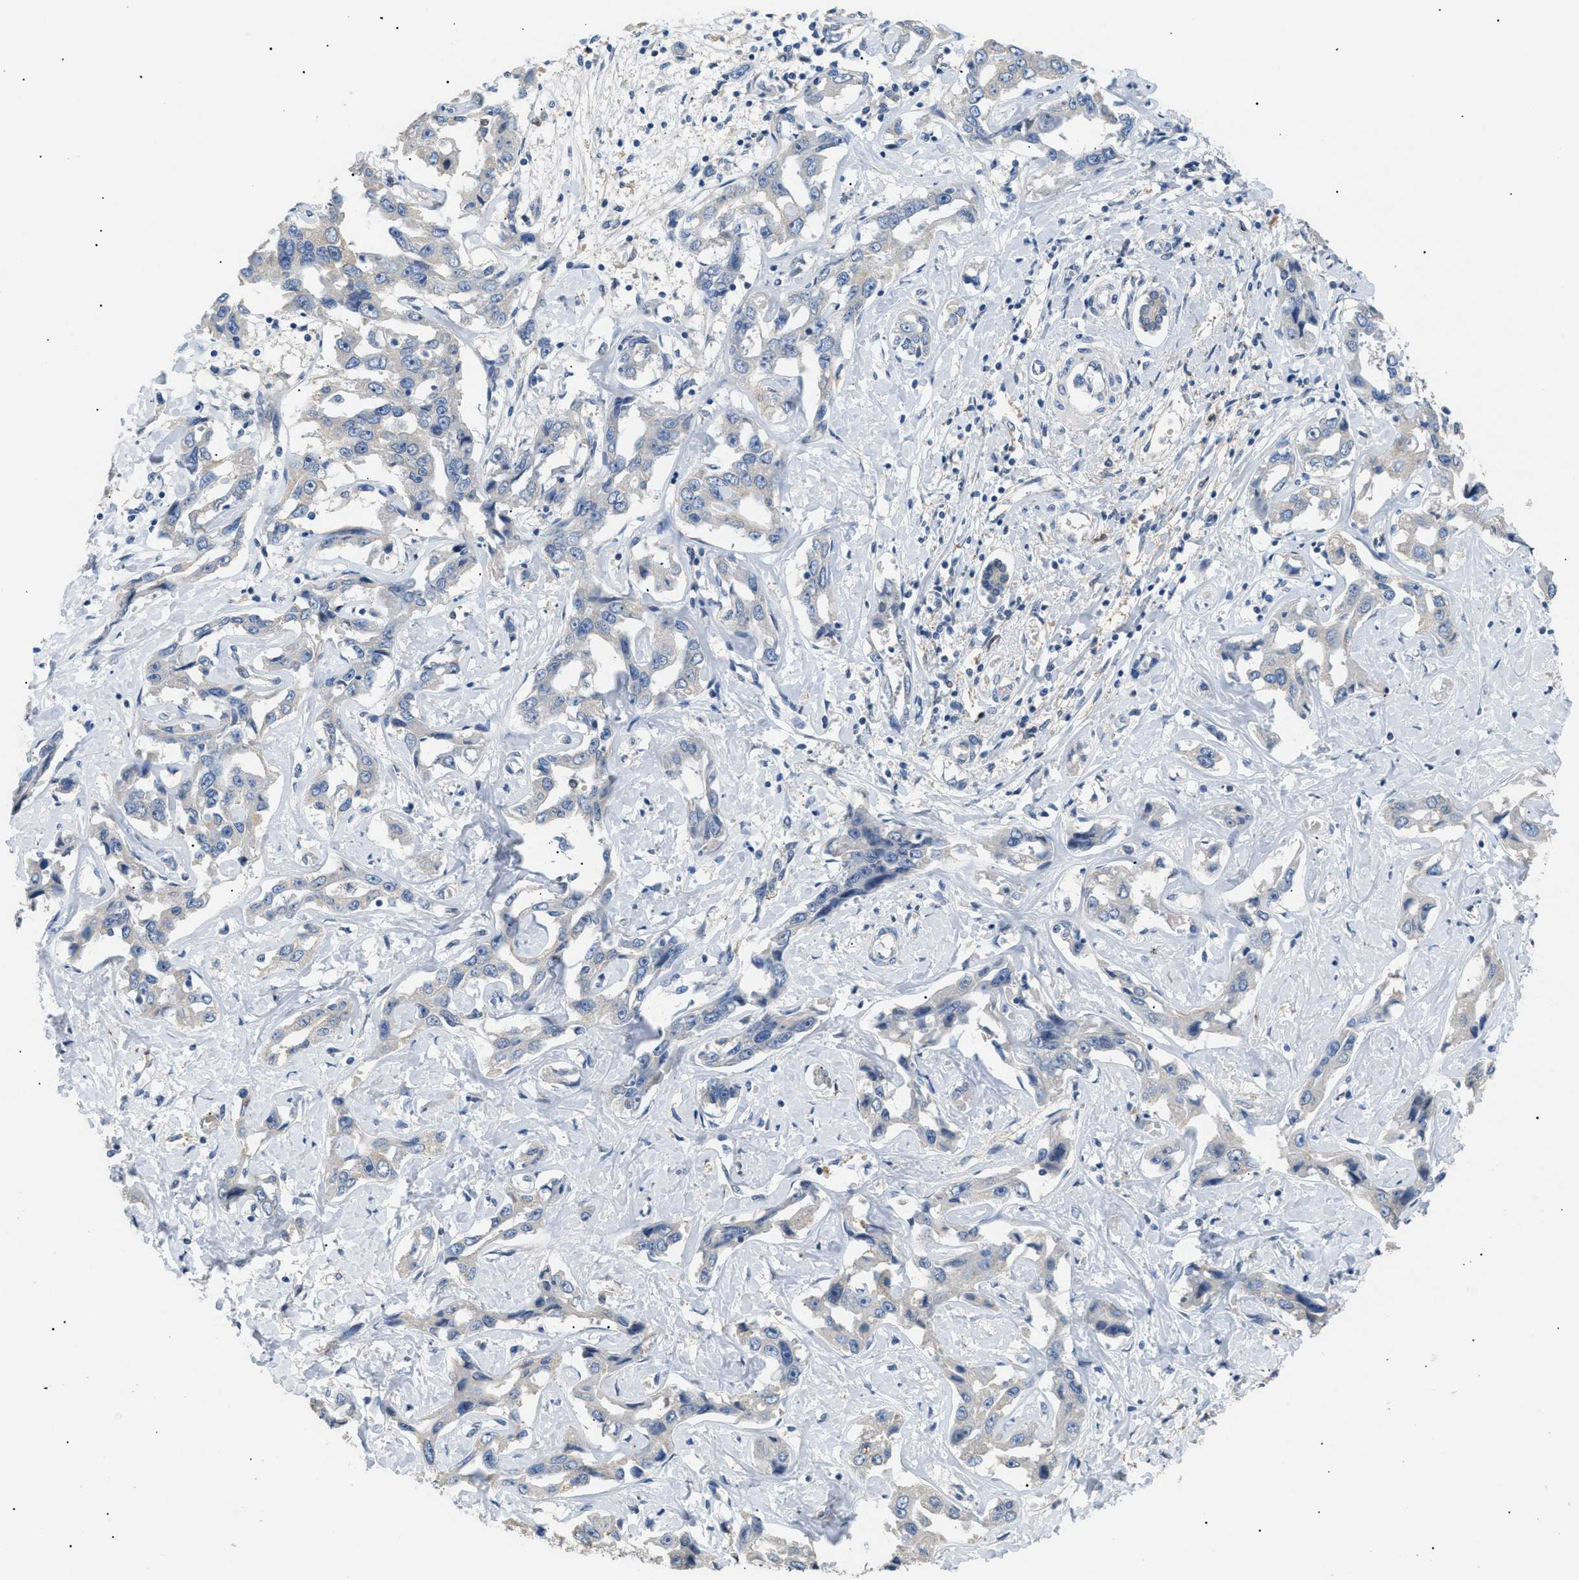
{"staining": {"intensity": "negative", "quantity": "none", "location": "none"}, "tissue": "liver cancer", "cell_type": "Tumor cells", "image_type": "cancer", "snomed": [{"axis": "morphology", "description": "Cholangiocarcinoma"}, {"axis": "topography", "description": "Liver"}], "caption": "Protein analysis of liver cholangiocarcinoma shows no significant positivity in tumor cells. (DAB (3,3'-diaminobenzidine) immunohistochemistry, high magnification).", "gene": "AKR1A1", "patient": {"sex": "male", "age": 59}}